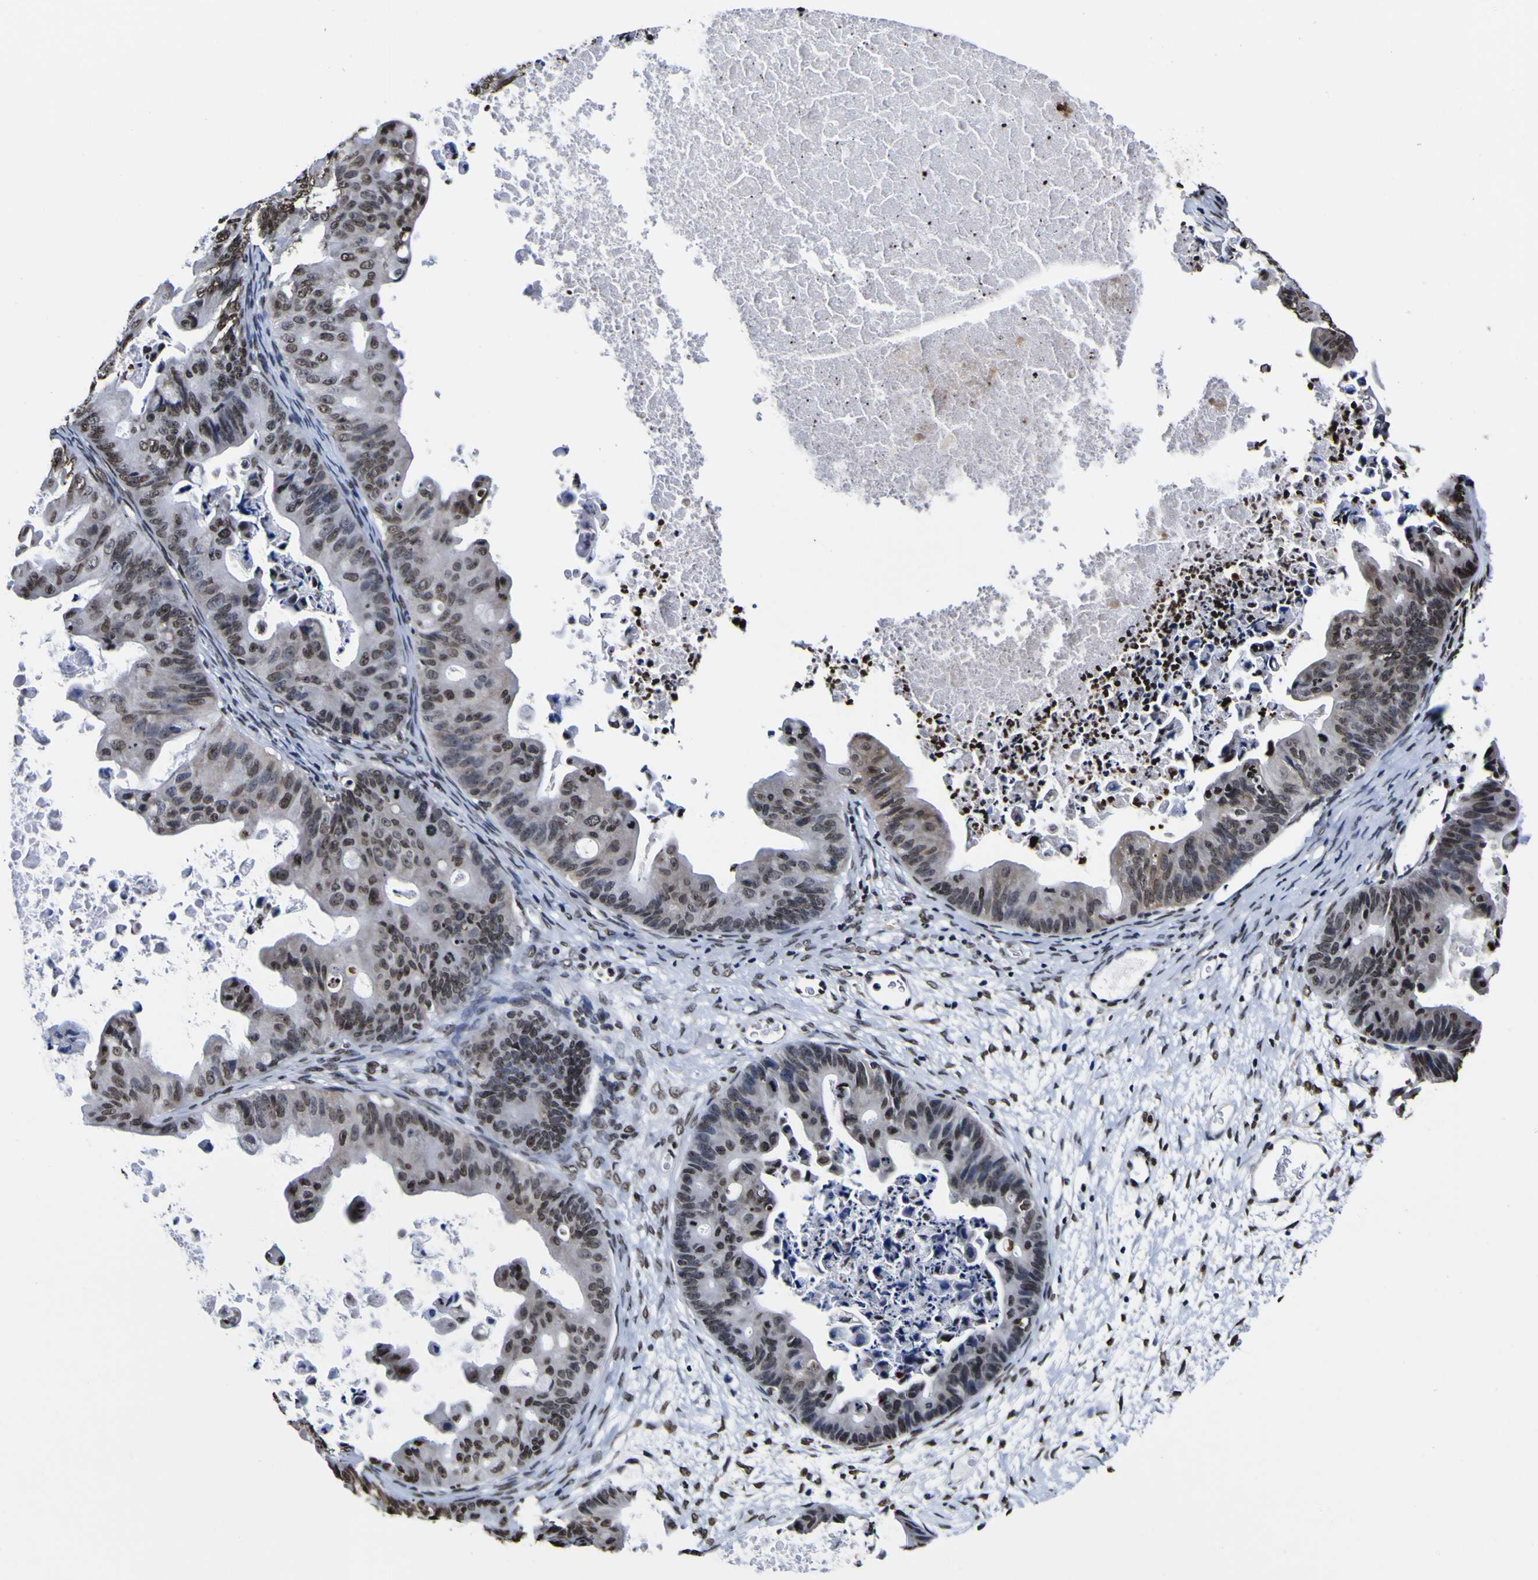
{"staining": {"intensity": "strong", "quantity": "25%-75%", "location": "nuclear"}, "tissue": "ovarian cancer", "cell_type": "Tumor cells", "image_type": "cancer", "snomed": [{"axis": "morphology", "description": "Cystadenocarcinoma, mucinous, NOS"}, {"axis": "topography", "description": "Ovary"}], "caption": "Strong nuclear expression is present in approximately 25%-75% of tumor cells in mucinous cystadenocarcinoma (ovarian). (Stains: DAB (3,3'-diaminobenzidine) in brown, nuclei in blue, Microscopy: brightfield microscopy at high magnification).", "gene": "PIAS1", "patient": {"sex": "female", "age": 37}}